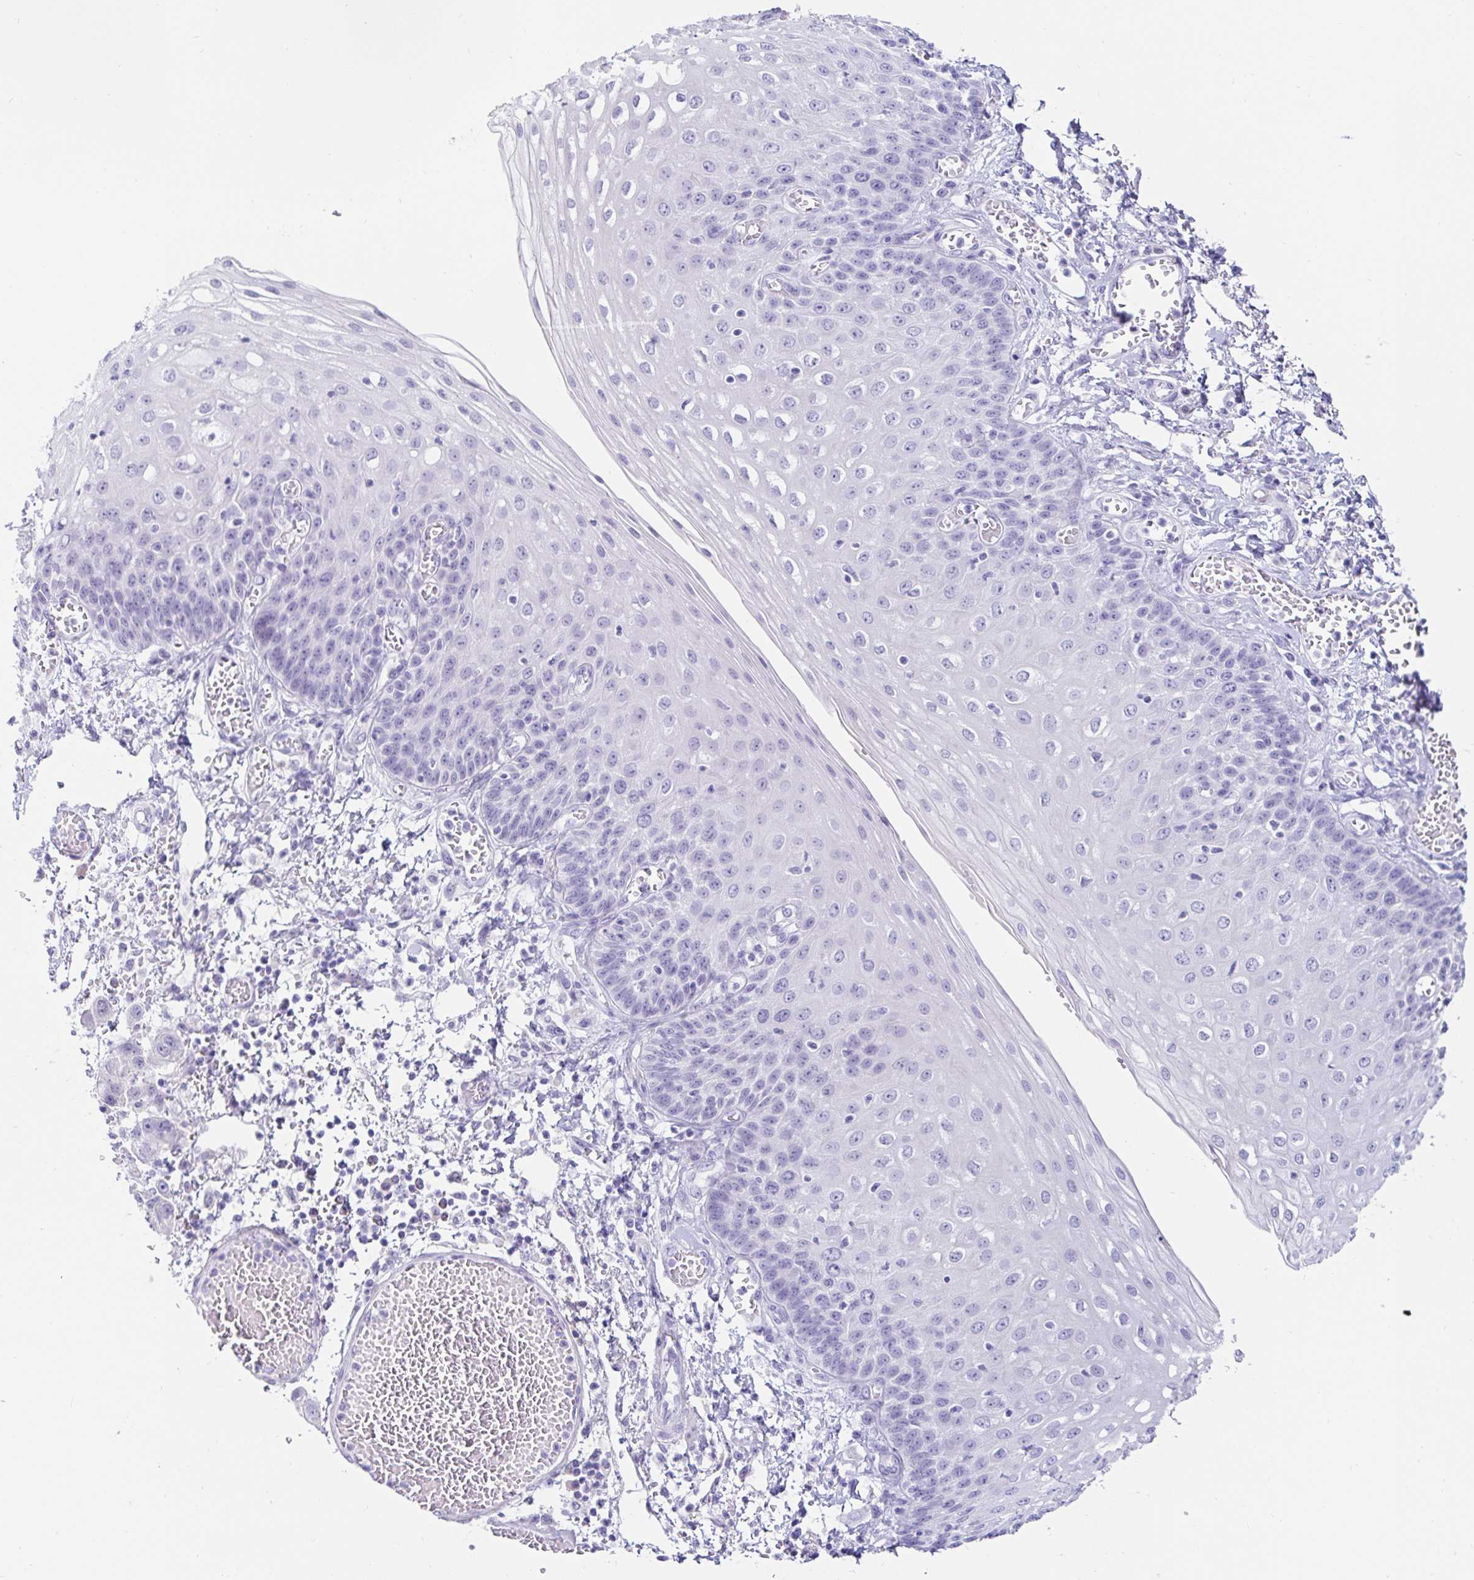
{"staining": {"intensity": "negative", "quantity": "none", "location": "none"}, "tissue": "esophagus", "cell_type": "Squamous epithelial cells", "image_type": "normal", "snomed": [{"axis": "morphology", "description": "Normal tissue, NOS"}, {"axis": "morphology", "description": "Adenocarcinoma, NOS"}, {"axis": "topography", "description": "Esophagus"}], "caption": "The immunohistochemistry (IHC) micrograph has no significant staining in squamous epithelial cells of esophagus. (DAB (3,3'-diaminobenzidine) IHC, high magnification).", "gene": "C4orf17", "patient": {"sex": "male", "age": 81}}